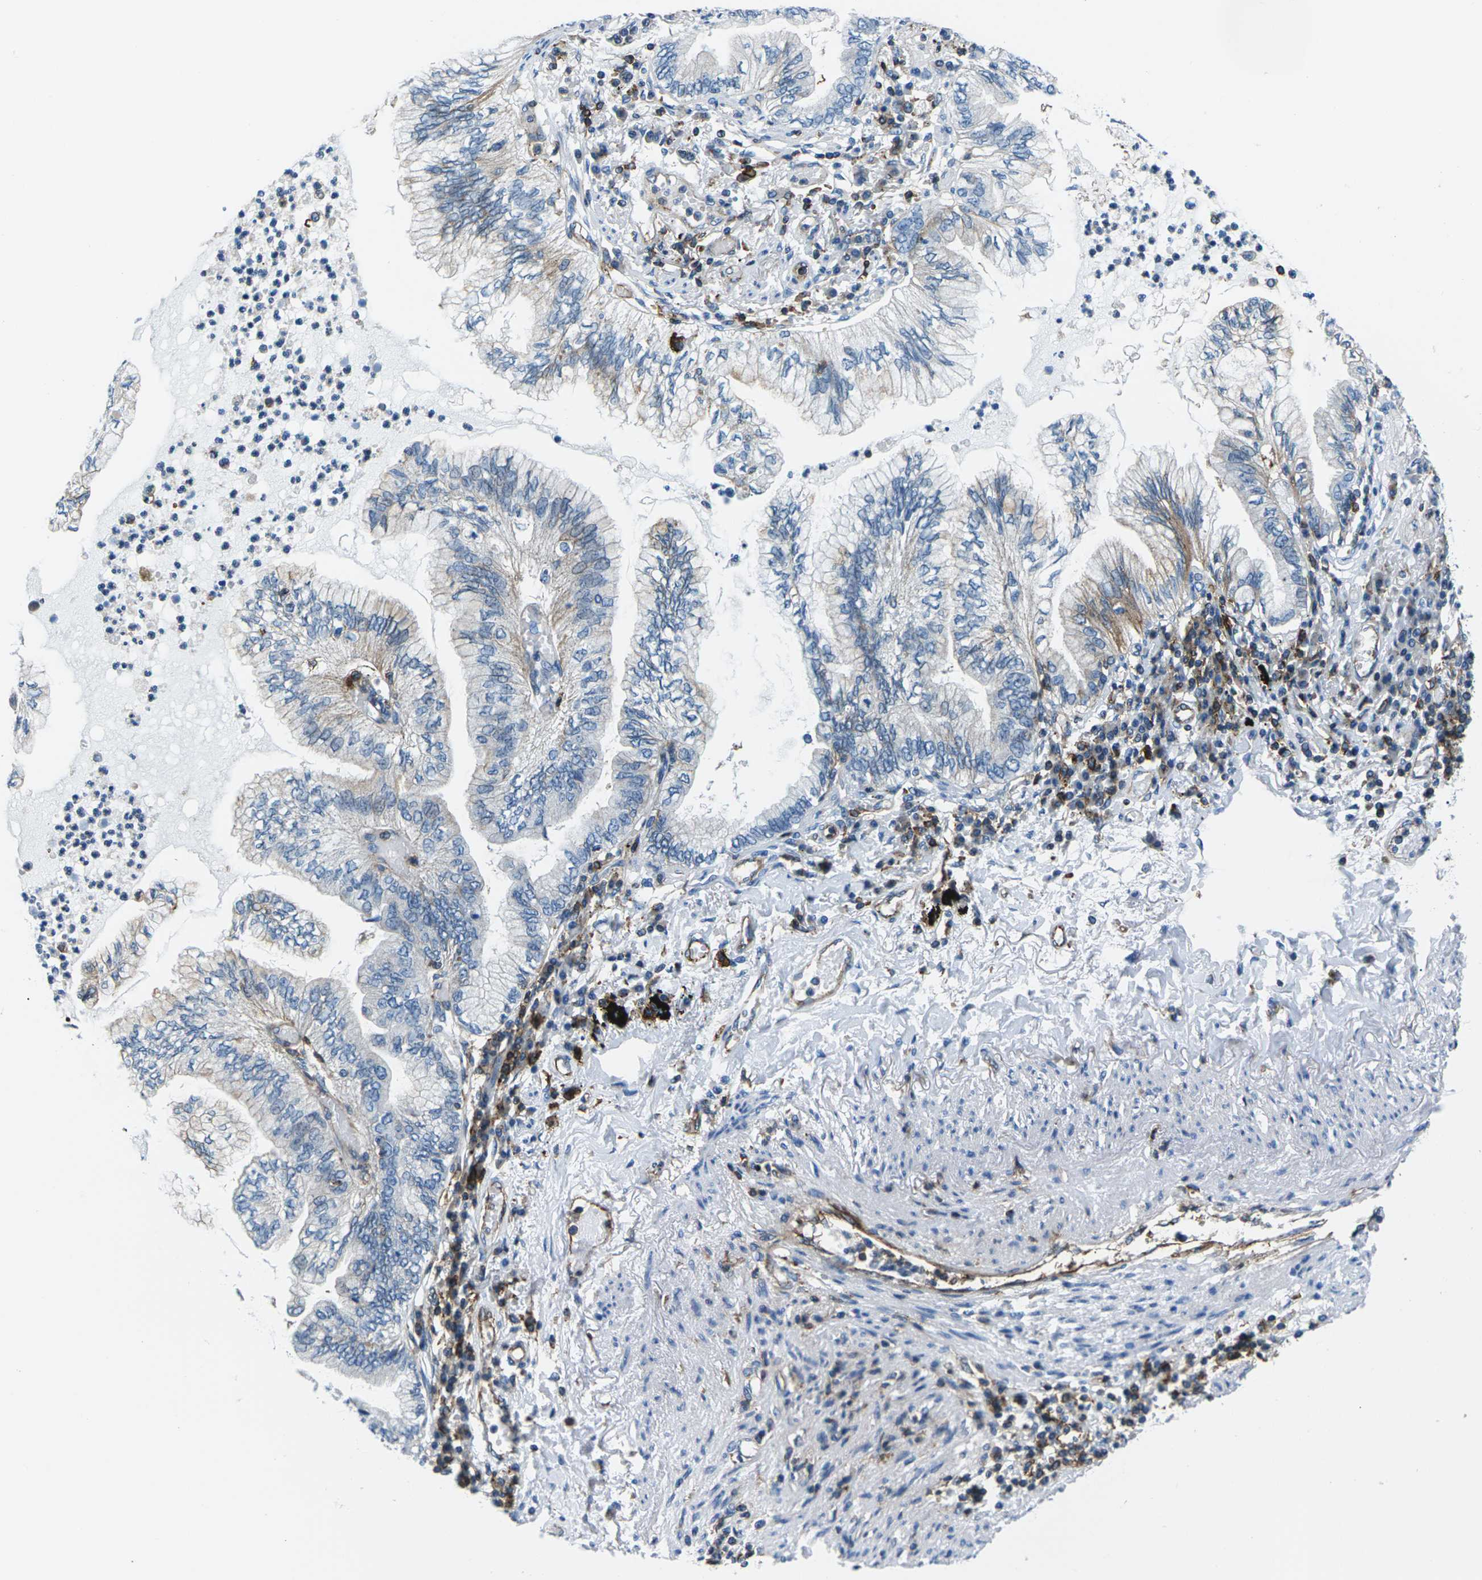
{"staining": {"intensity": "weak", "quantity": "<25%", "location": "cytoplasmic/membranous"}, "tissue": "lung cancer", "cell_type": "Tumor cells", "image_type": "cancer", "snomed": [{"axis": "morphology", "description": "Normal tissue, NOS"}, {"axis": "morphology", "description": "Adenocarcinoma, NOS"}, {"axis": "topography", "description": "Bronchus"}, {"axis": "topography", "description": "Lung"}], "caption": "IHC image of lung adenocarcinoma stained for a protein (brown), which shows no positivity in tumor cells.", "gene": "SOCS4", "patient": {"sex": "female", "age": 70}}